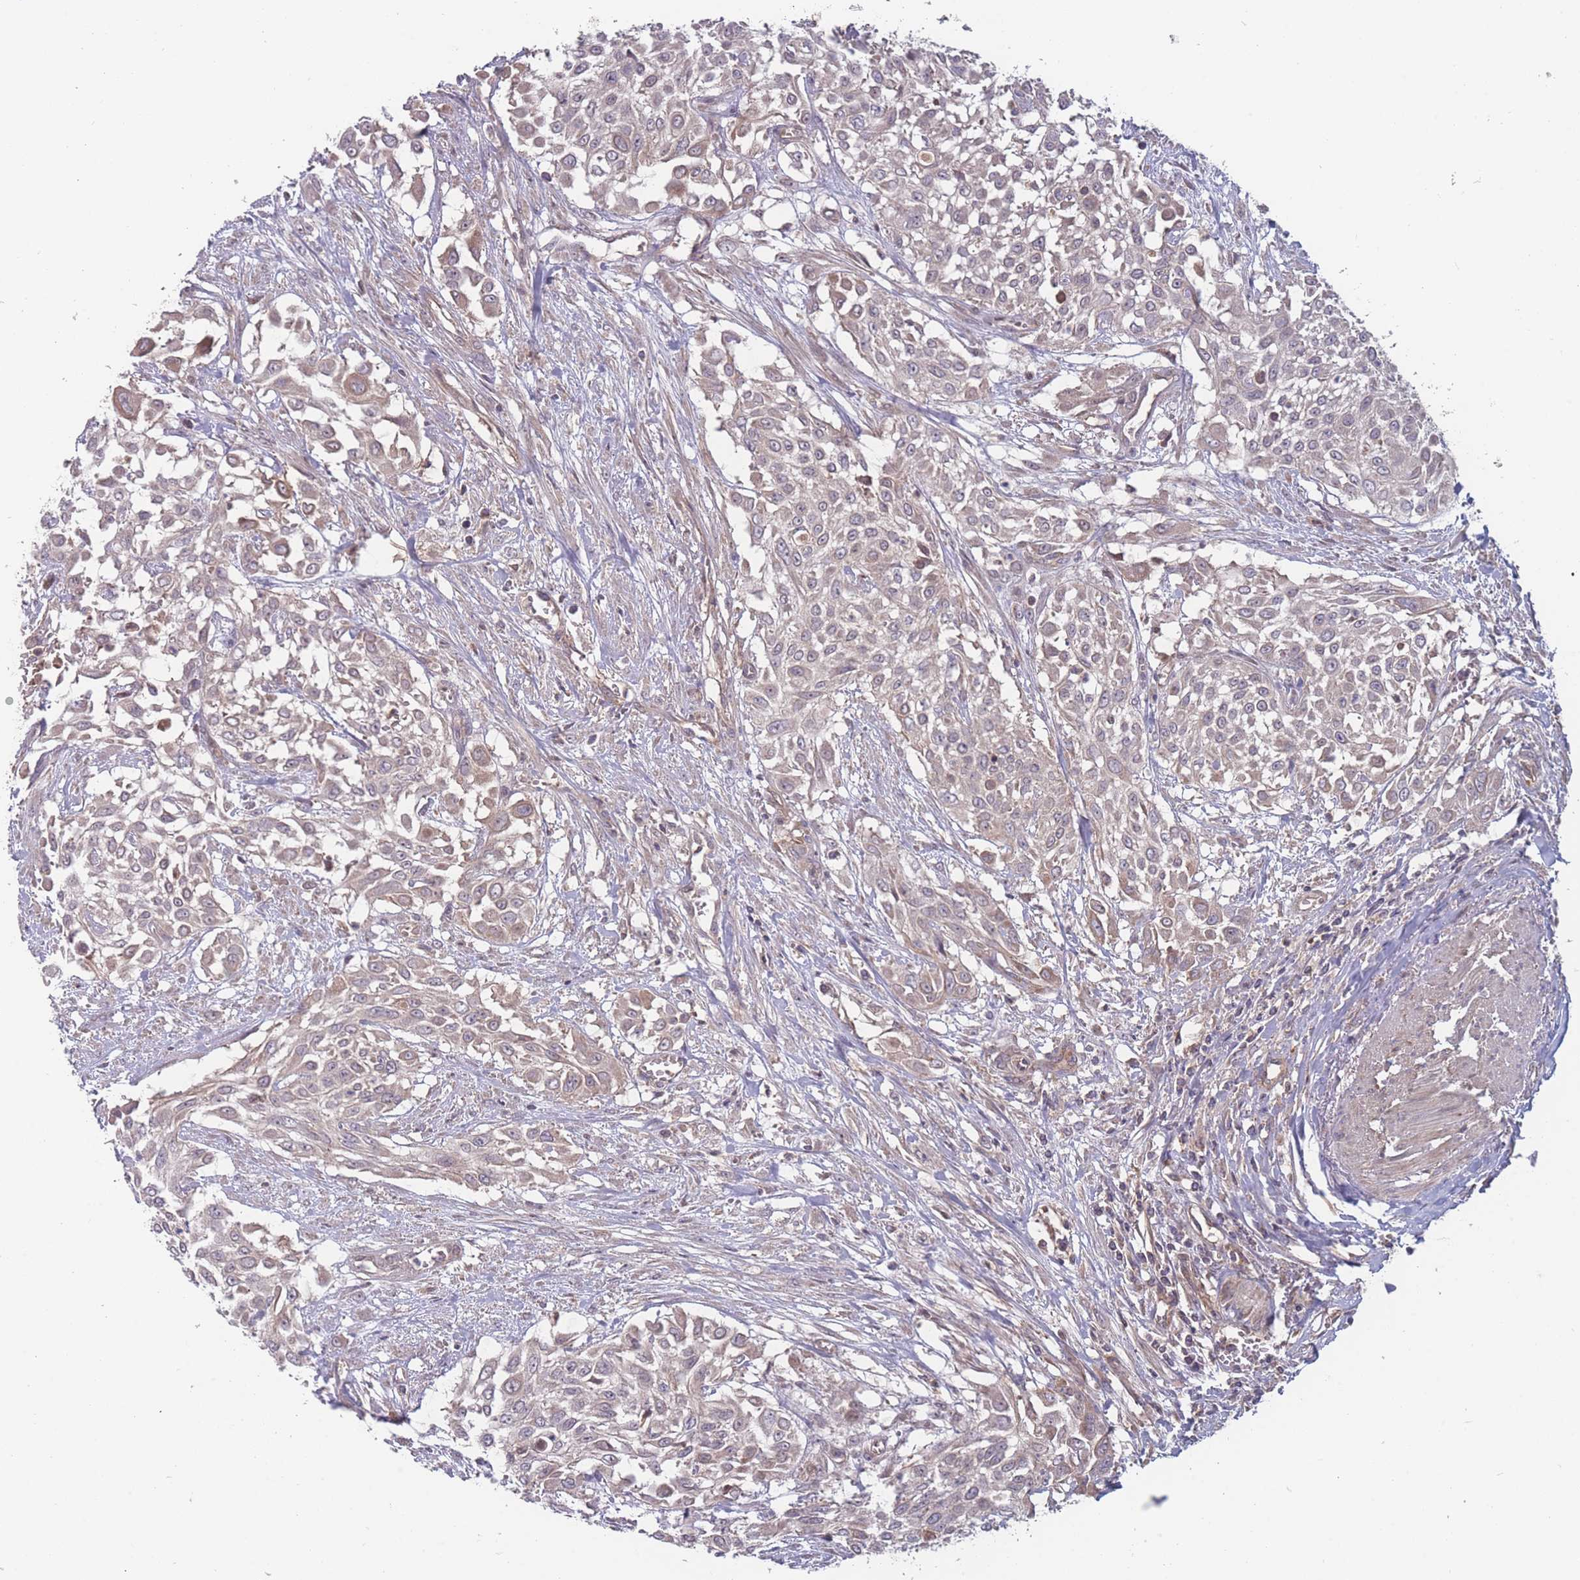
{"staining": {"intensity": "weak", "quantity": ">75%", "location": "cytoplasmic/membranous"}, "tissue": "urothelial cancer", "cell_type": "Tumor cells", "image_type": "cancer", "snomed": [{"axis": "morphology", "description": "Urothelial carcinoma, High grade"}, {"axis": "topography", "description": "Urinary bladder"}], "caption": "IHC staining of urothelial carcinoma (high-grade), which reveals low levels of weak cytoplasmic/membranous expression in approximately >75% of tumor cells indicating weak cytoplasmic/membranous protein staining. The staining was performed using DAB (brown) for protein detection and nuclei were counterstained in hematoxylin (blue).", "gene": "ATP5MG", "patient": {"sex": "male", "age": 57}}